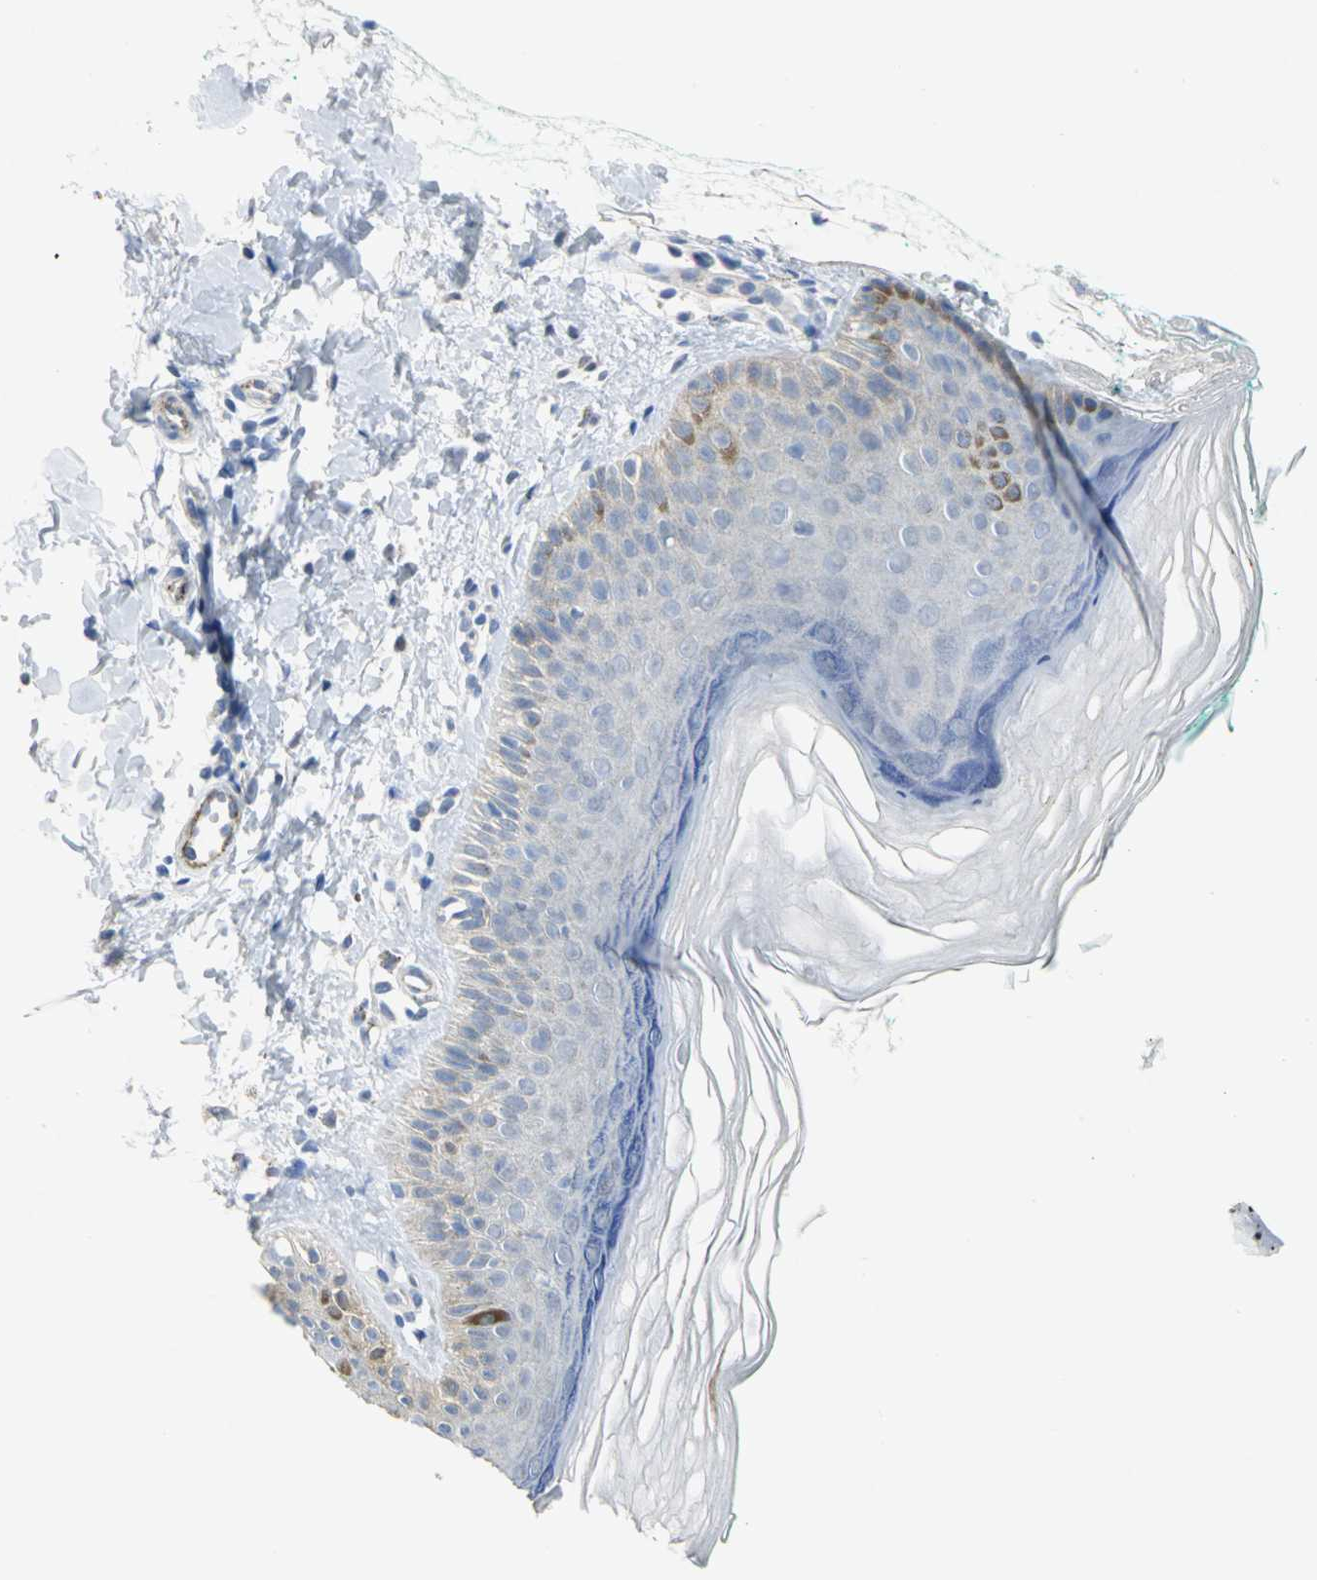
{"staining": {"intensity": "negative", "quantity": "none", "location": "none"}, "tissue": "skin", "cell_type": "Fibroblasts", "image_type": "normal", "snomed": [{"axis": "morphology", "description": "Normal tissue, NOS"}, {"axis": "topography", "description": "Skin"}], "caption": "The immunohistochemistry histopathology image has no significant positivity in fibroblasts of skin. Nuclei are stained in blue.", "gene": "PGM3", "patient": {"sex": "male", "age": 26}}